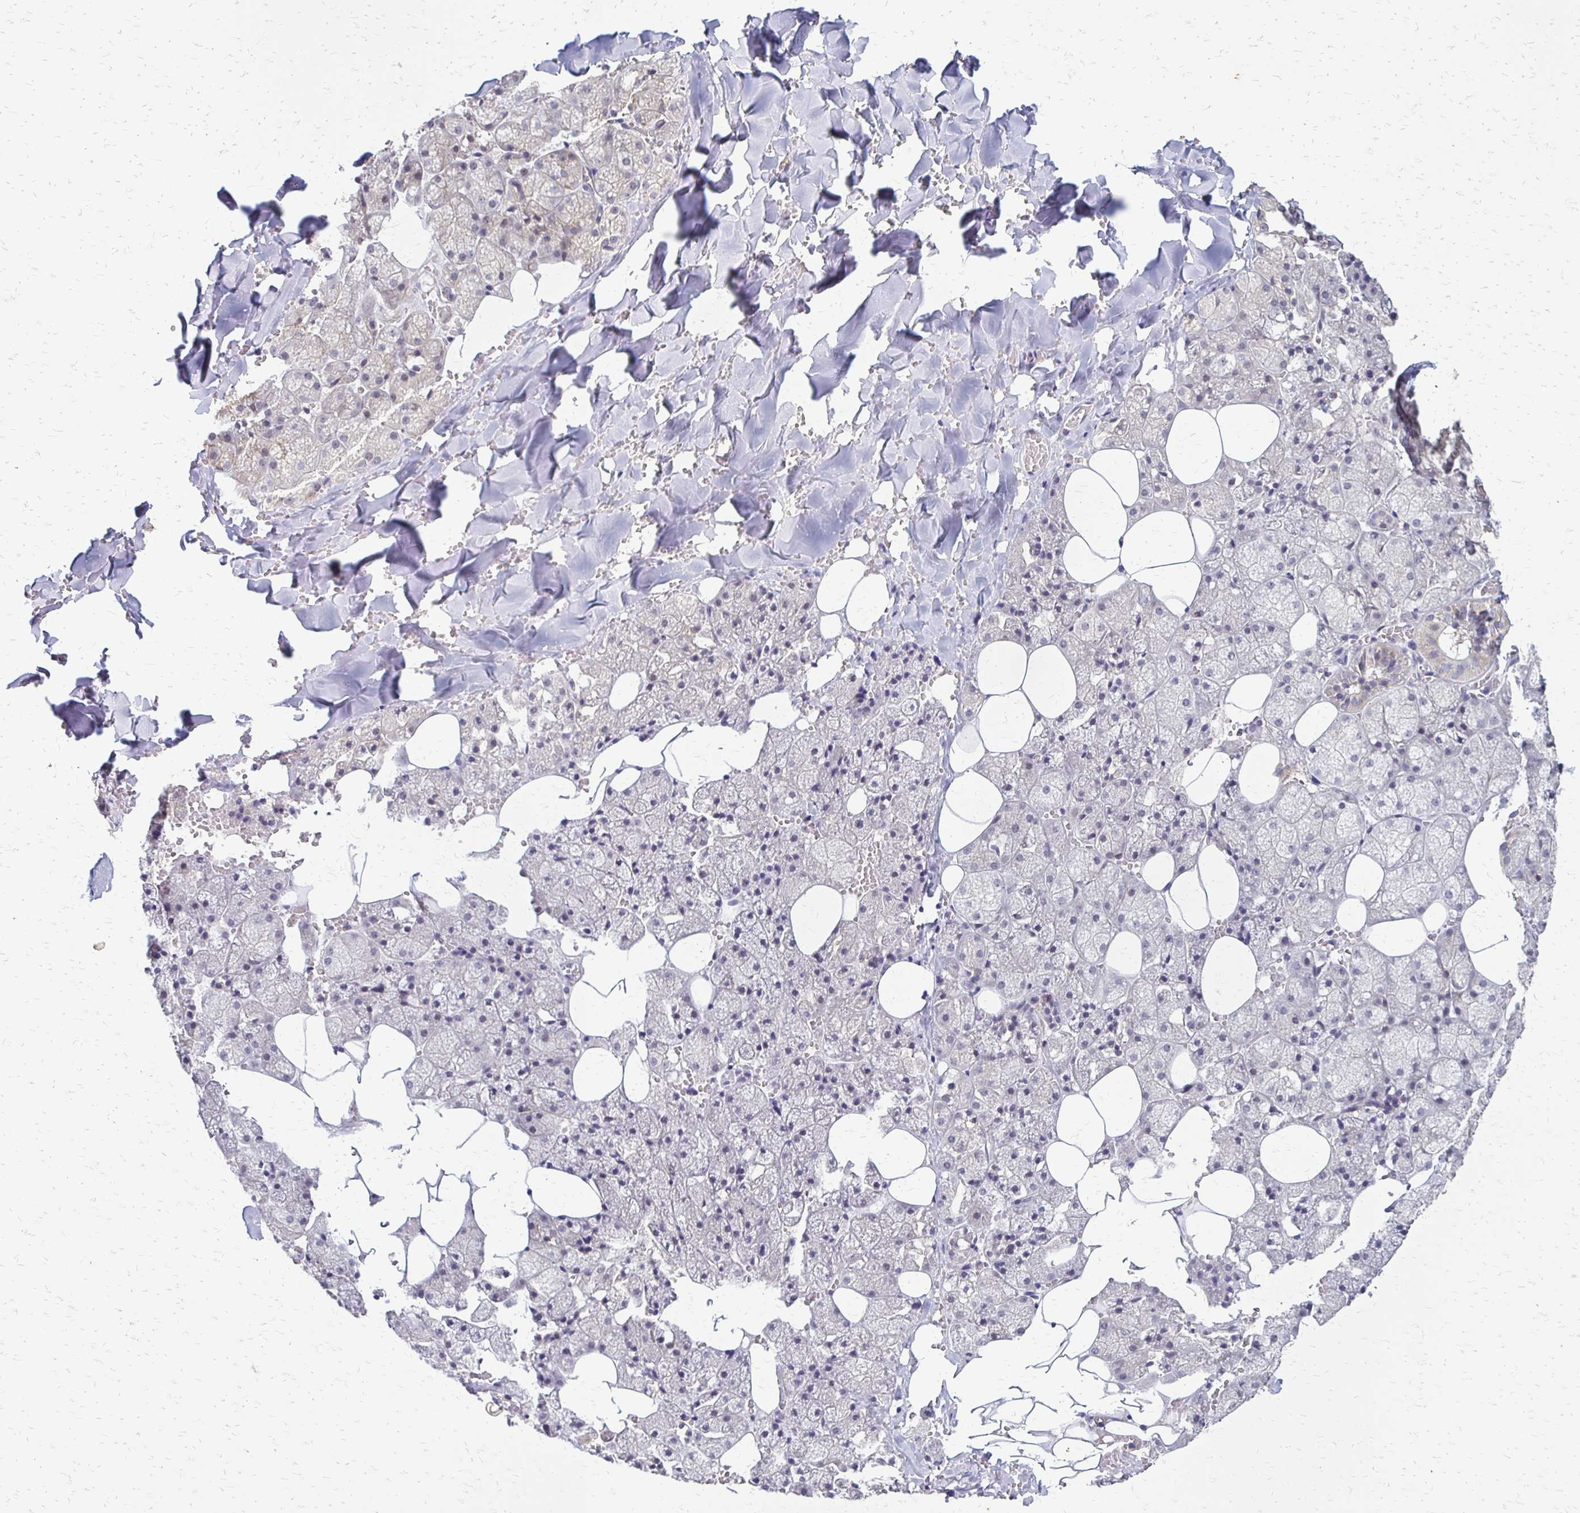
{"staining": {"intensity": "weak", "quantity": "<25%", "location": "cytoplasmic/membranous,nuclear"}, "tissue": "salivary gland", "cell_type": "Glandular cells", "image_type": "normal", "snomed": [{"axis": "morphology", "description": "Normal tissue, NOS"}, {"axis": "topography", "description": "Salivary gland"}, {"axis": "topography", "description": "Peripheral nerve tissue"}], "caption": "Immunohistochemistry (IHC) histopathology image of unremarkable salivary gland: human salivary gland stained with DAB (3,3'-diaminobenzidine) exhibits no significant protein staining in glandular cells.", "gene": "SLC9A9", "patient": {"sex": "male", "age": 38}}